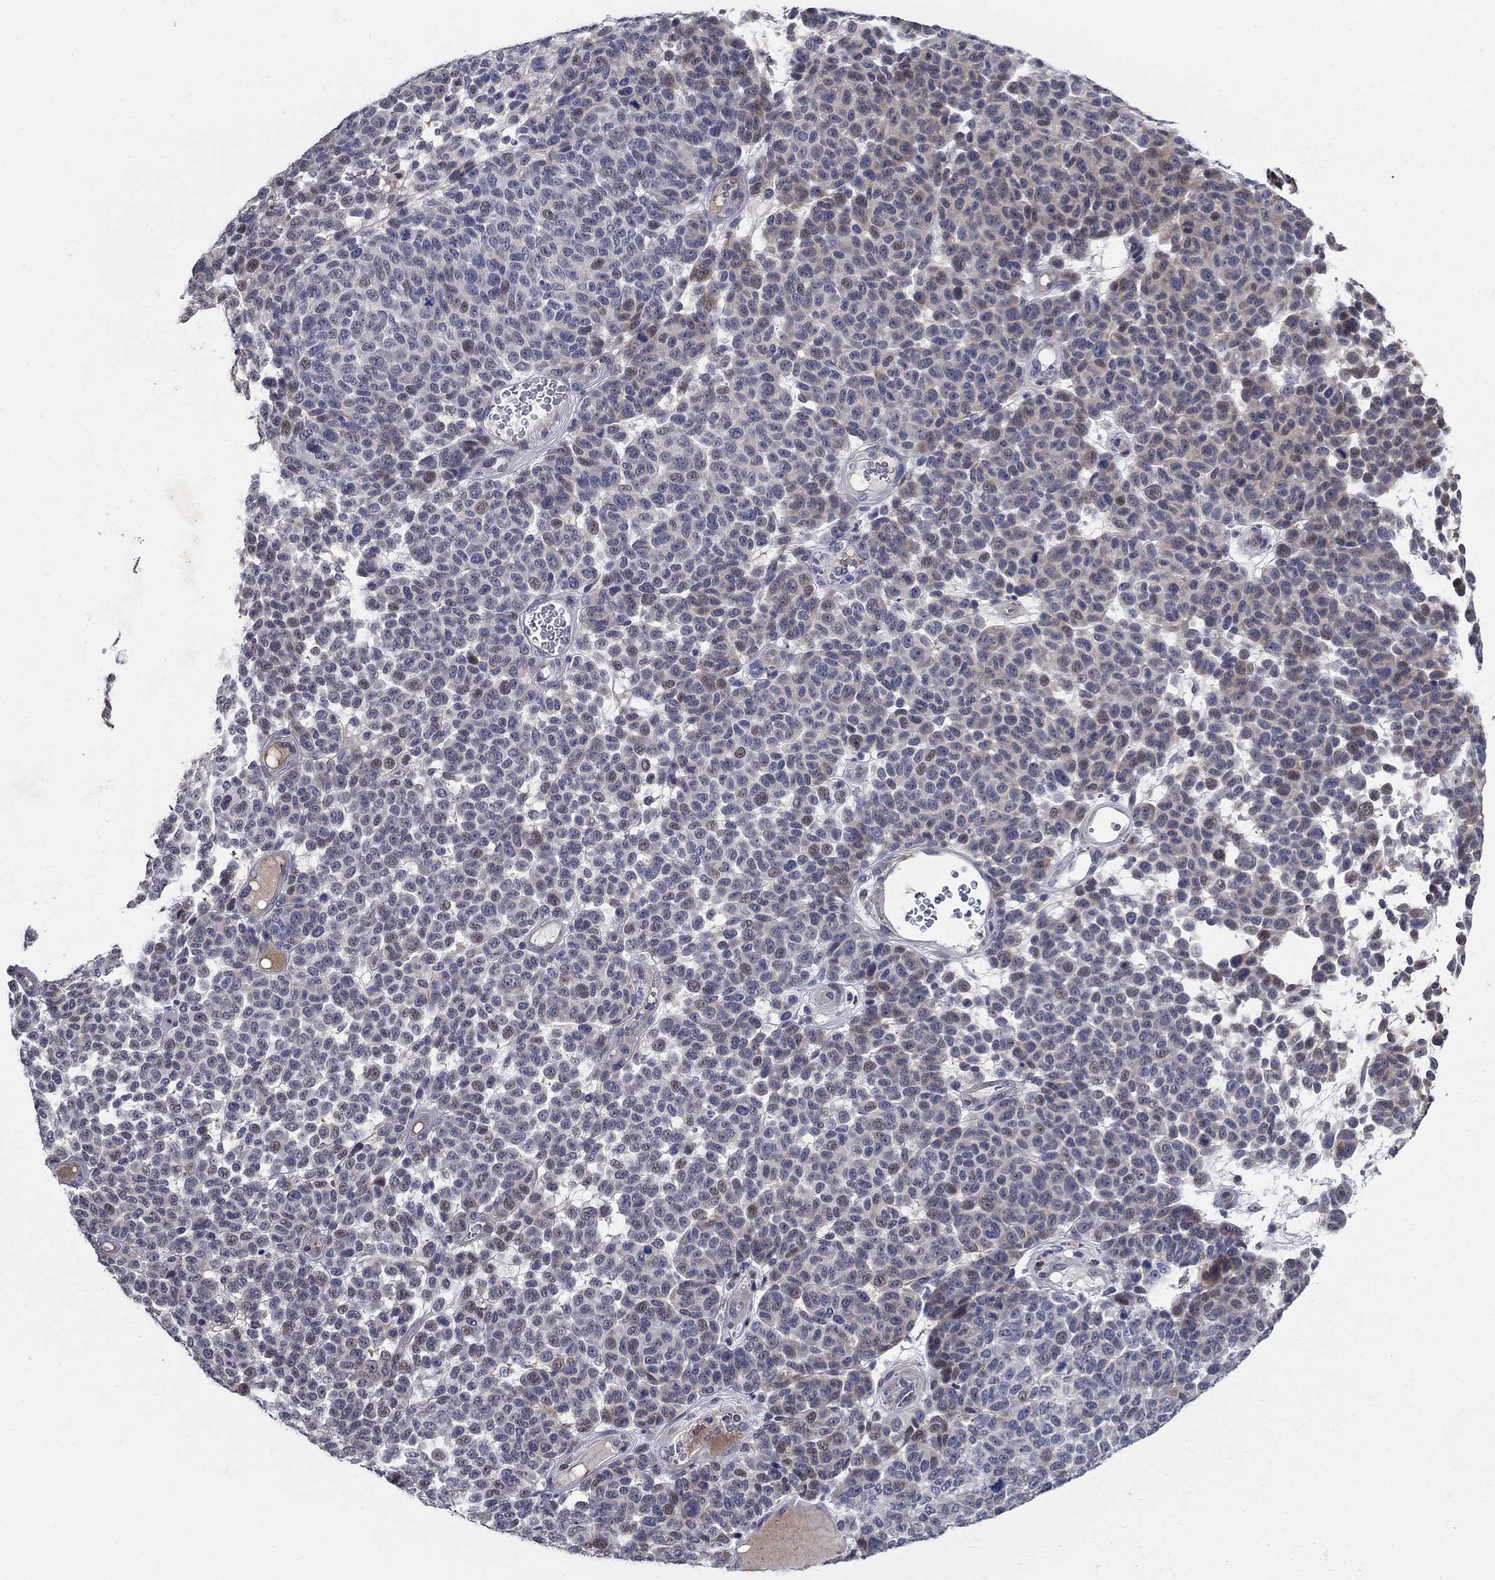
{"staining": {"intensity": "moderate", "quantity": "<25%", "location": "cytoplasmic/membranous,nuclear"}, "tissue": "melanoma", "cell_type": "Tumor cells", "image_type": "cancer", "snomed": [{"axis": "morphology", "description": "Malignant melanoma, NOS"}, {"axis": "topography", "description": "Skin"}], "caption": "Moderate cytoplasmic/membranous and nuclear expression is identified in about <25% of tumor cells in malignant melanoma. (DAB IHC with brightfield microscopy, high magnification).", "gene": "C16orf46", "patient": {"sex": "male", "age": 59}}